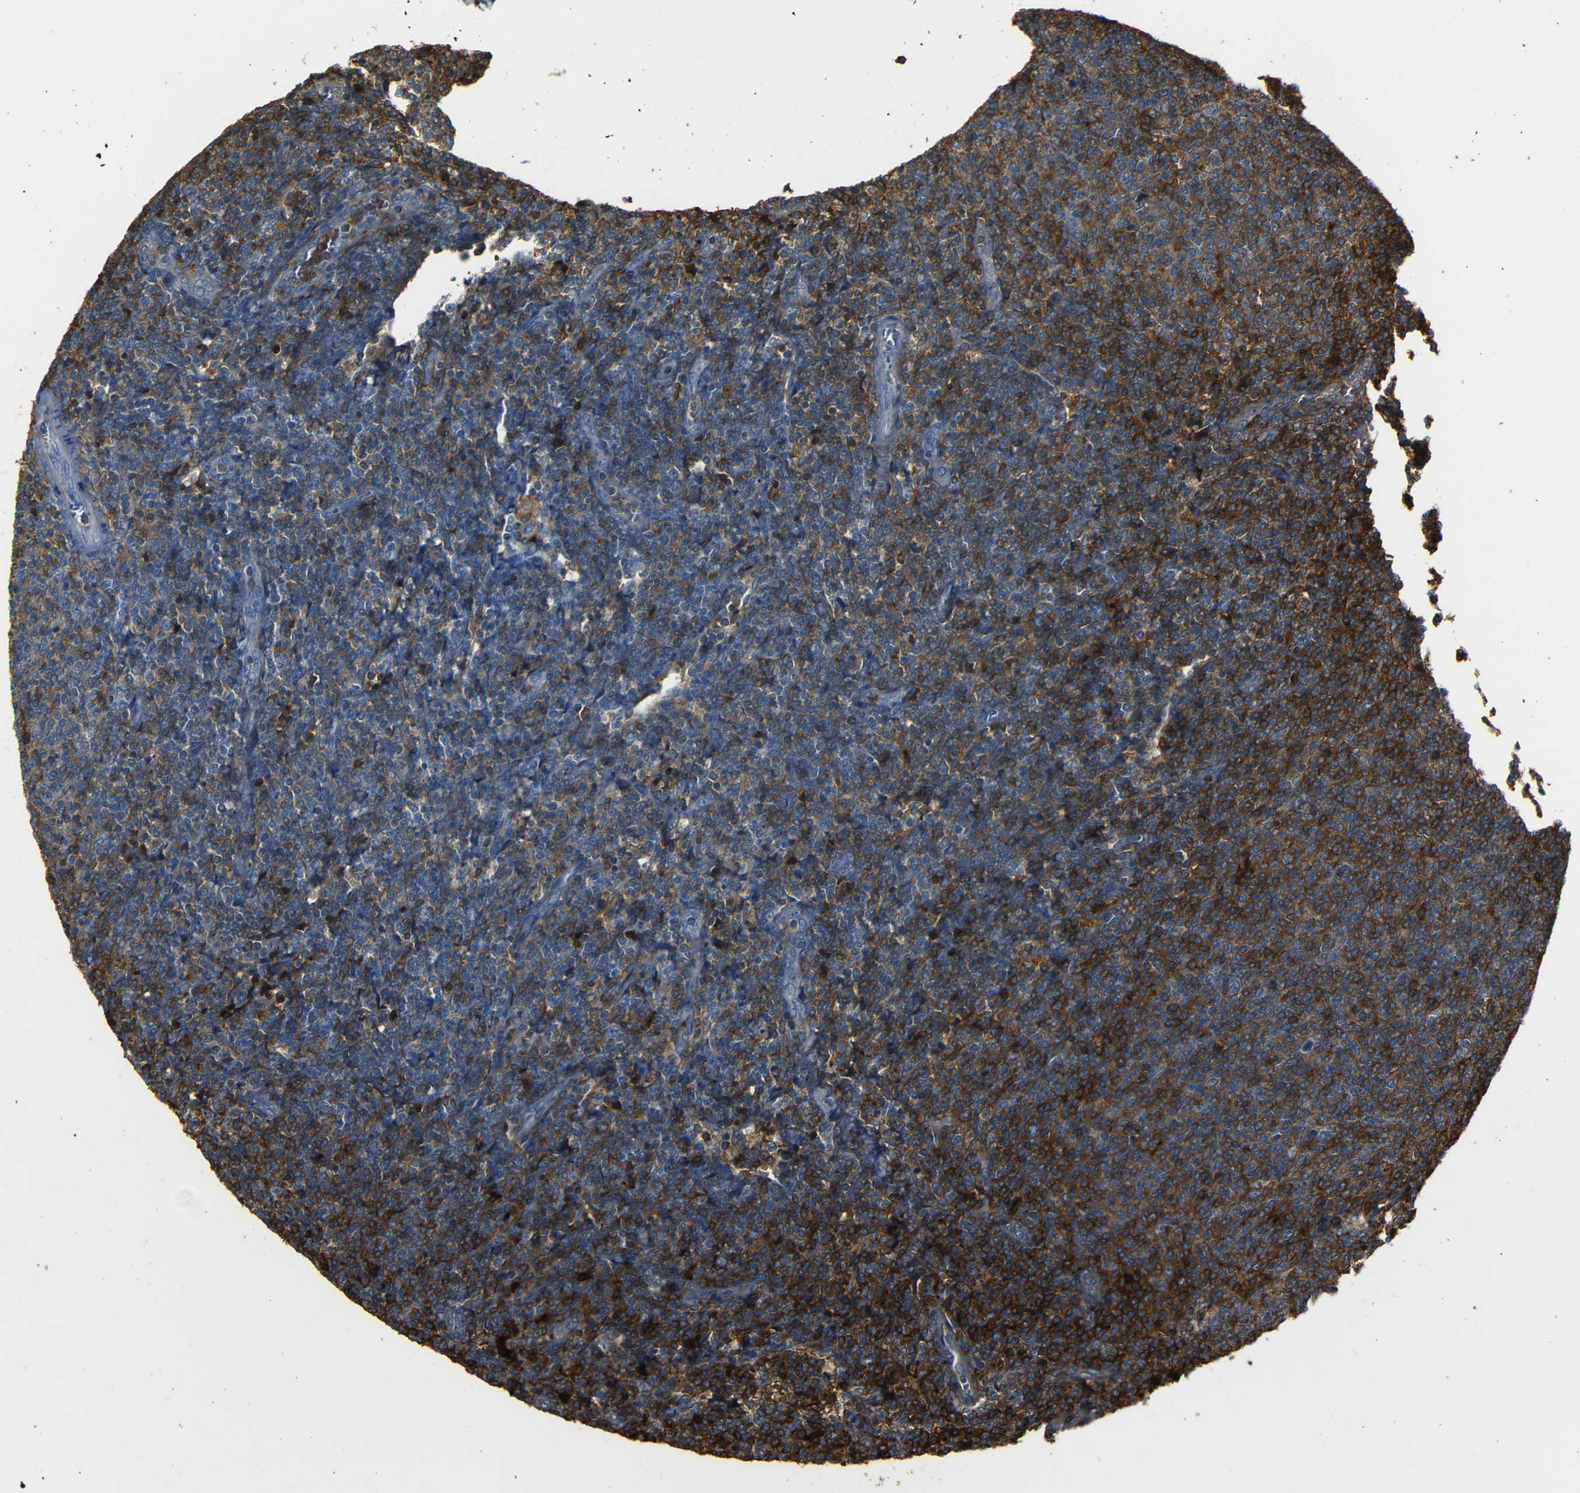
{"staining": {"intensity": "strong", "quantity": "25%-75%", "location": "cytoplasmic/membranous"}, "tissue": "lymphoma", "cell_type": "Tumor cells", "image_type": "cancer", "snomed": [{"axis": "morphology", "description": "Malignant lymphoma, non-Hodgkin's type, Low grade"}, {"axis": "topography", "description": "Lymph node"}], "caption": "Lymphoma was stained to show a protein in brown. There is high levels of strong cytoplasmic/membranous expression in about 25%-75% of tumor cells.", "gene": "ADGRE5", "patient": {"sex": "male", "age": 66}}